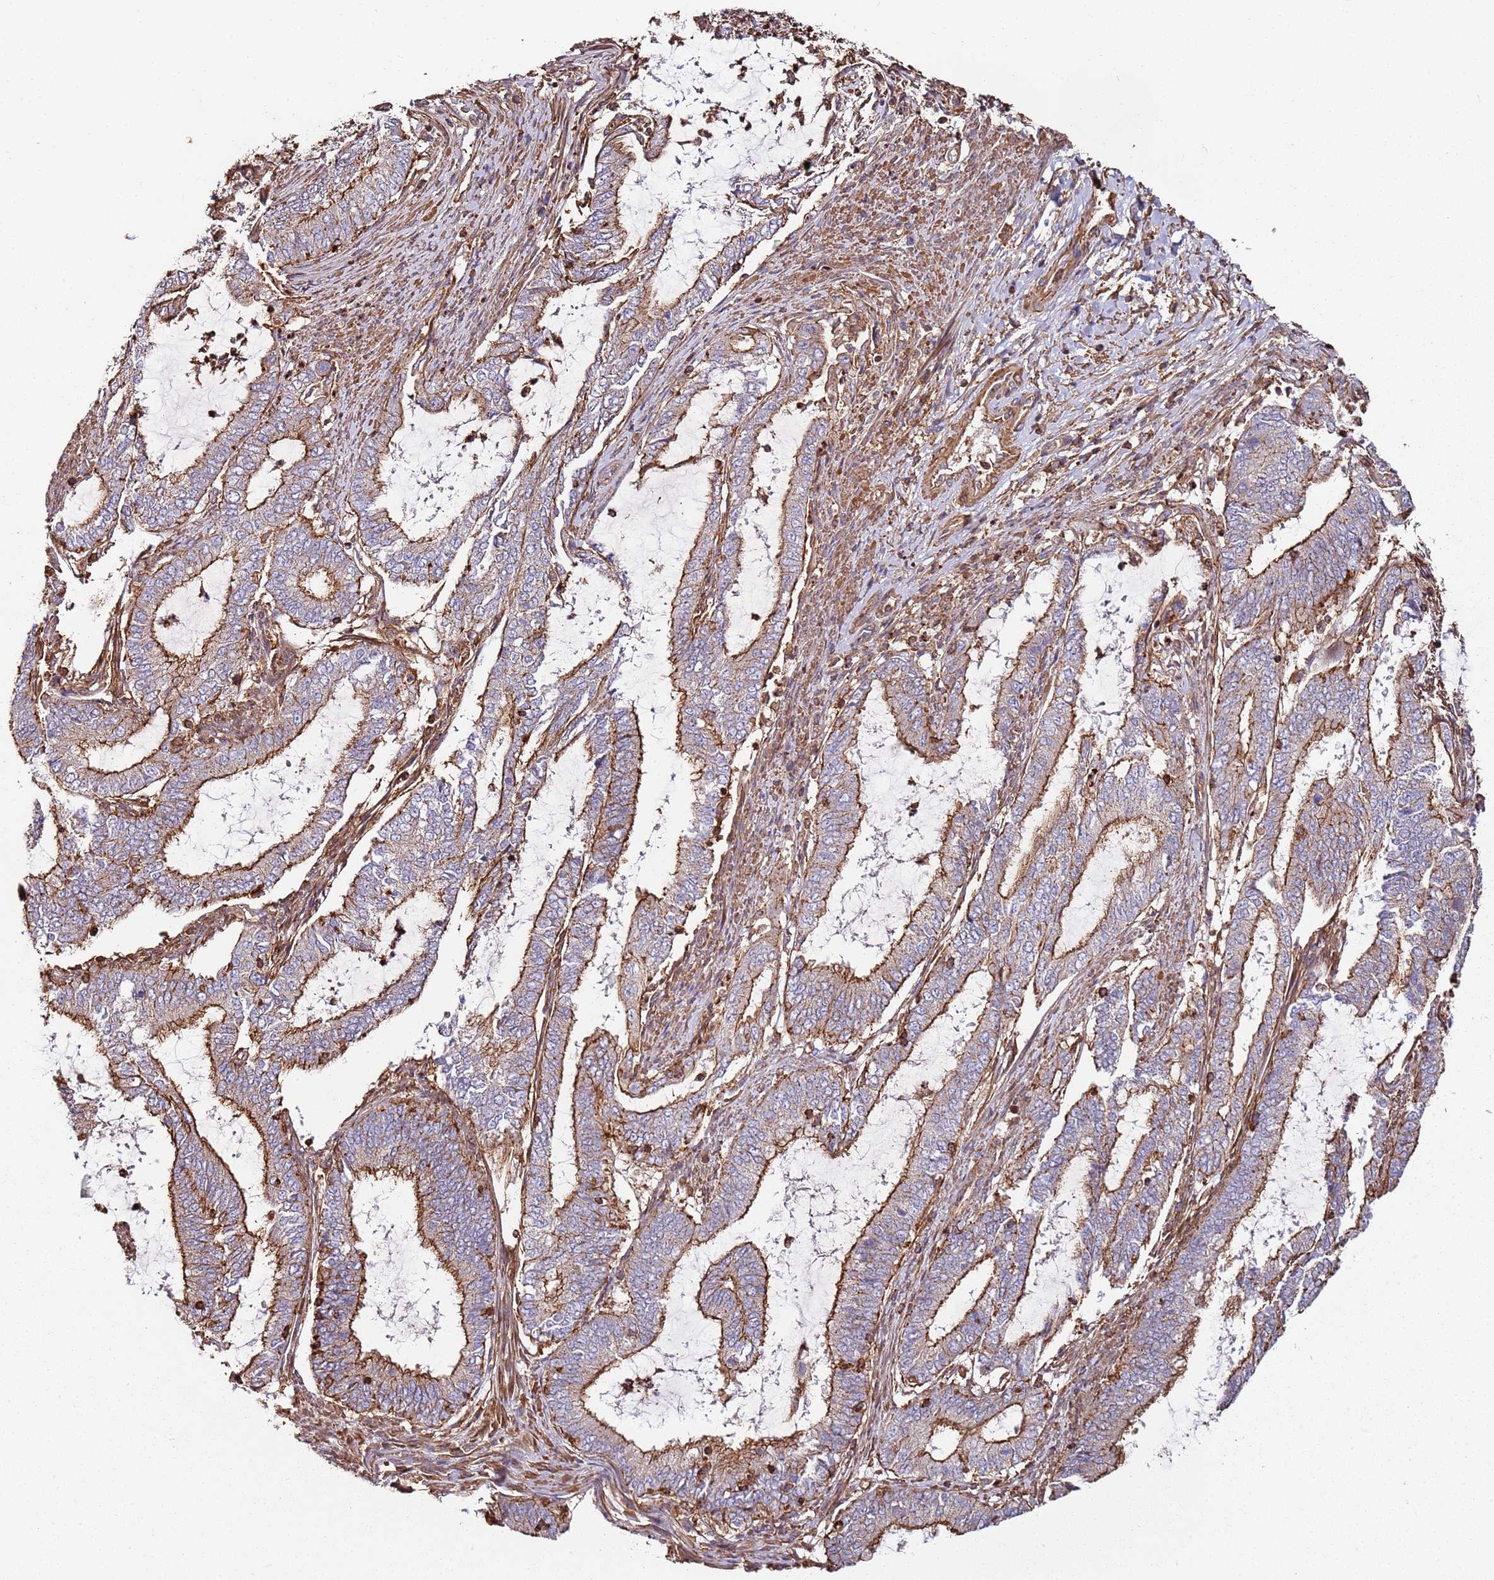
{"staining": {"intensity": "moderate", "quantity": ">75%", "location": "cytoplasmic/membranous"}, "tissue": "endometrial cancer", "cell_type": "Tumor cells", "image_type": "cancer", "snomed": [{"axis": "morphology", "description": "Adenocarcinoma, NOS"}, {"axis": "topography", "description": "Endometrium"}], "caption": "A micrograph of human endometrial adenocarcinoma stained for a protein shows moderate cytoplasmic/membranous brown staining in tumor cells.", "gene": "CYP2U1", "patient": {"sex": "female", "age": 51}}